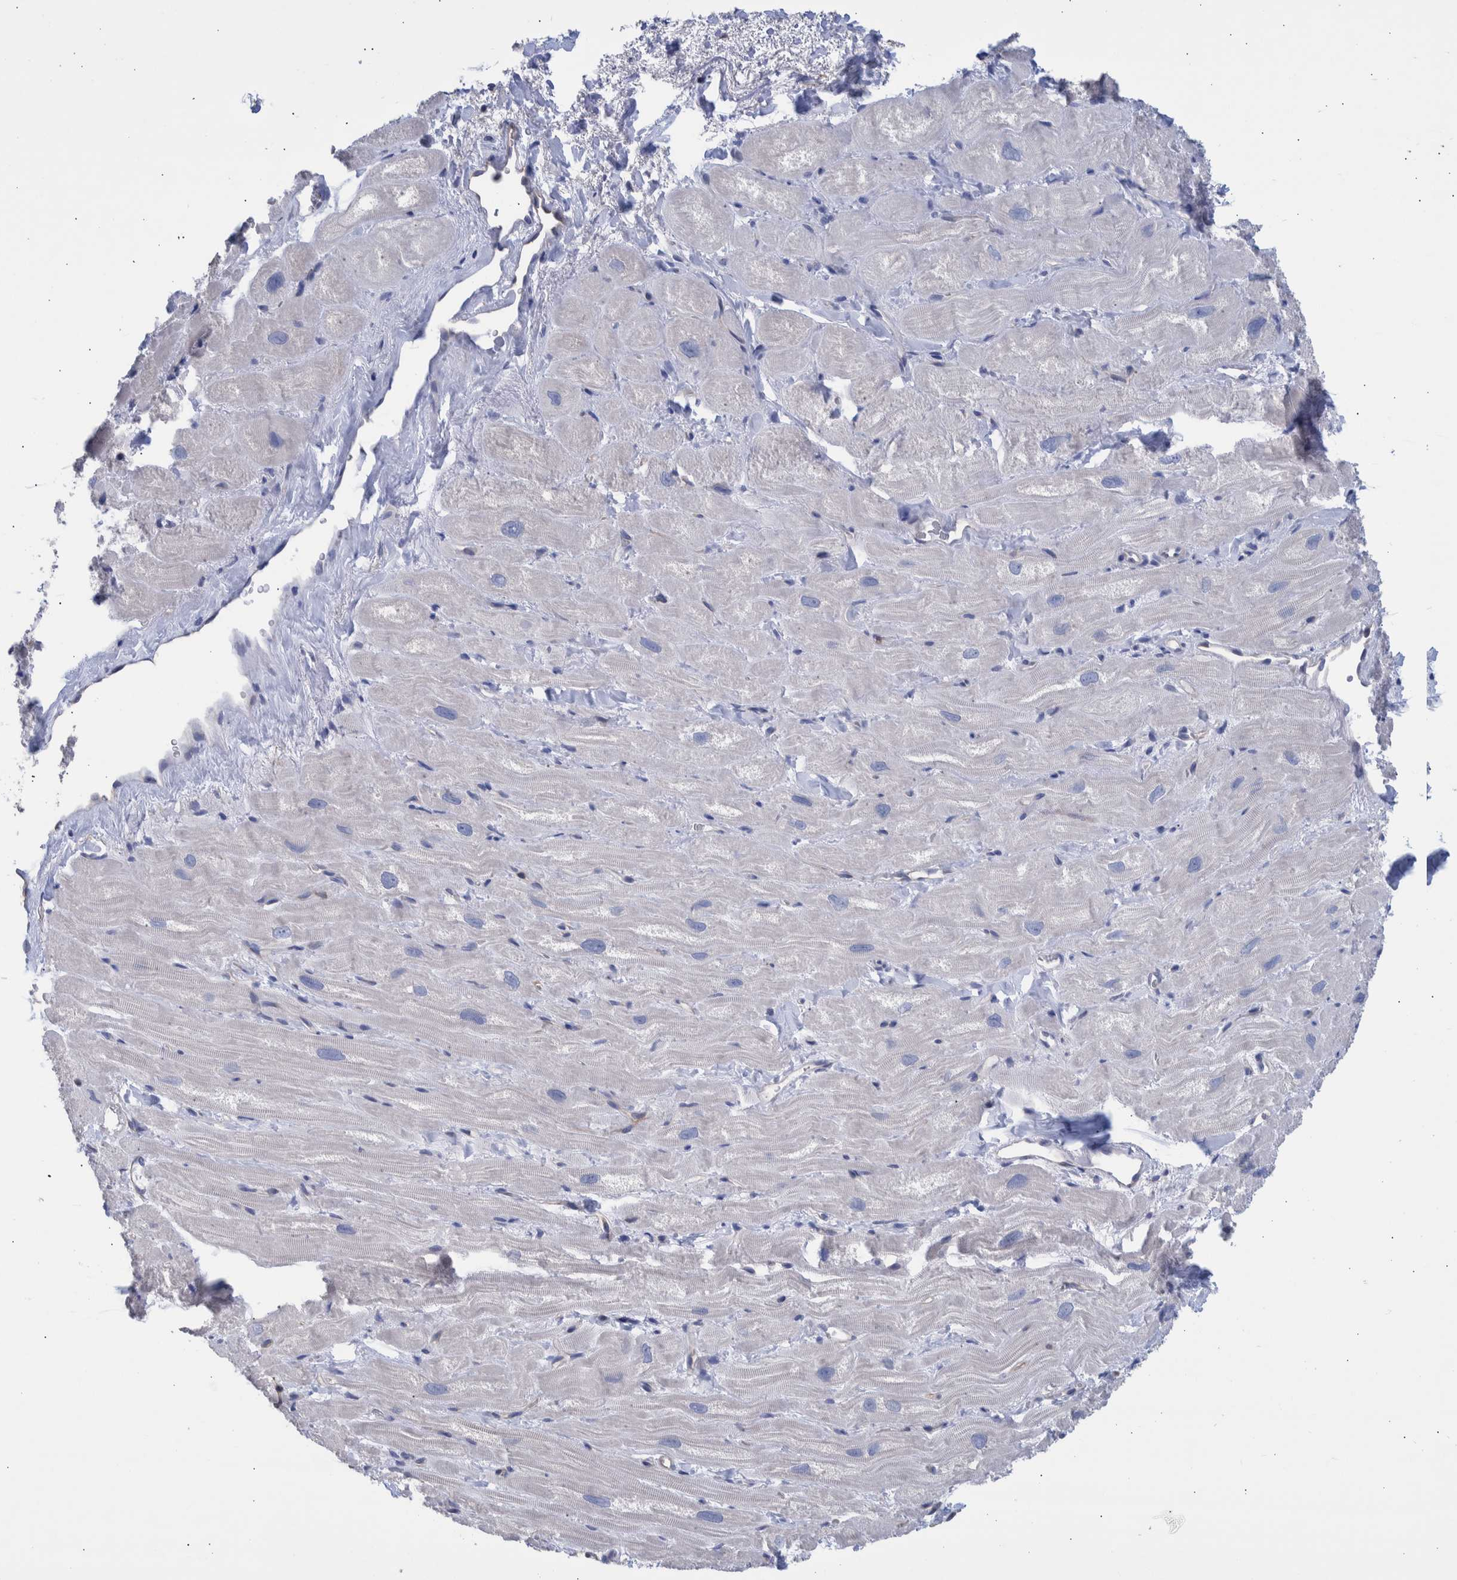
{"staining": {"intensity": "negative", "quantity": "none", "location": "none"}, "tissue": "heart muscle", "cell_type": "Cardiomyocytes", "image_type": "normal", "snomed": [{"axis": "morphology", "description": "Normal tissue, NOS"}, {"axis": "topography", "description": "Heart"}], "caption": "The IHC photomicrograph has no significant staining in cardiomyocytes of heart muscle. The staining was performed using DAB to visualize the protein expression in brown, while the nuclei were stained in blue with hematoxylin (Magnification: 20x).", "gene": "PPP3CC", "patient": {"sex": "male", "age": 49}}